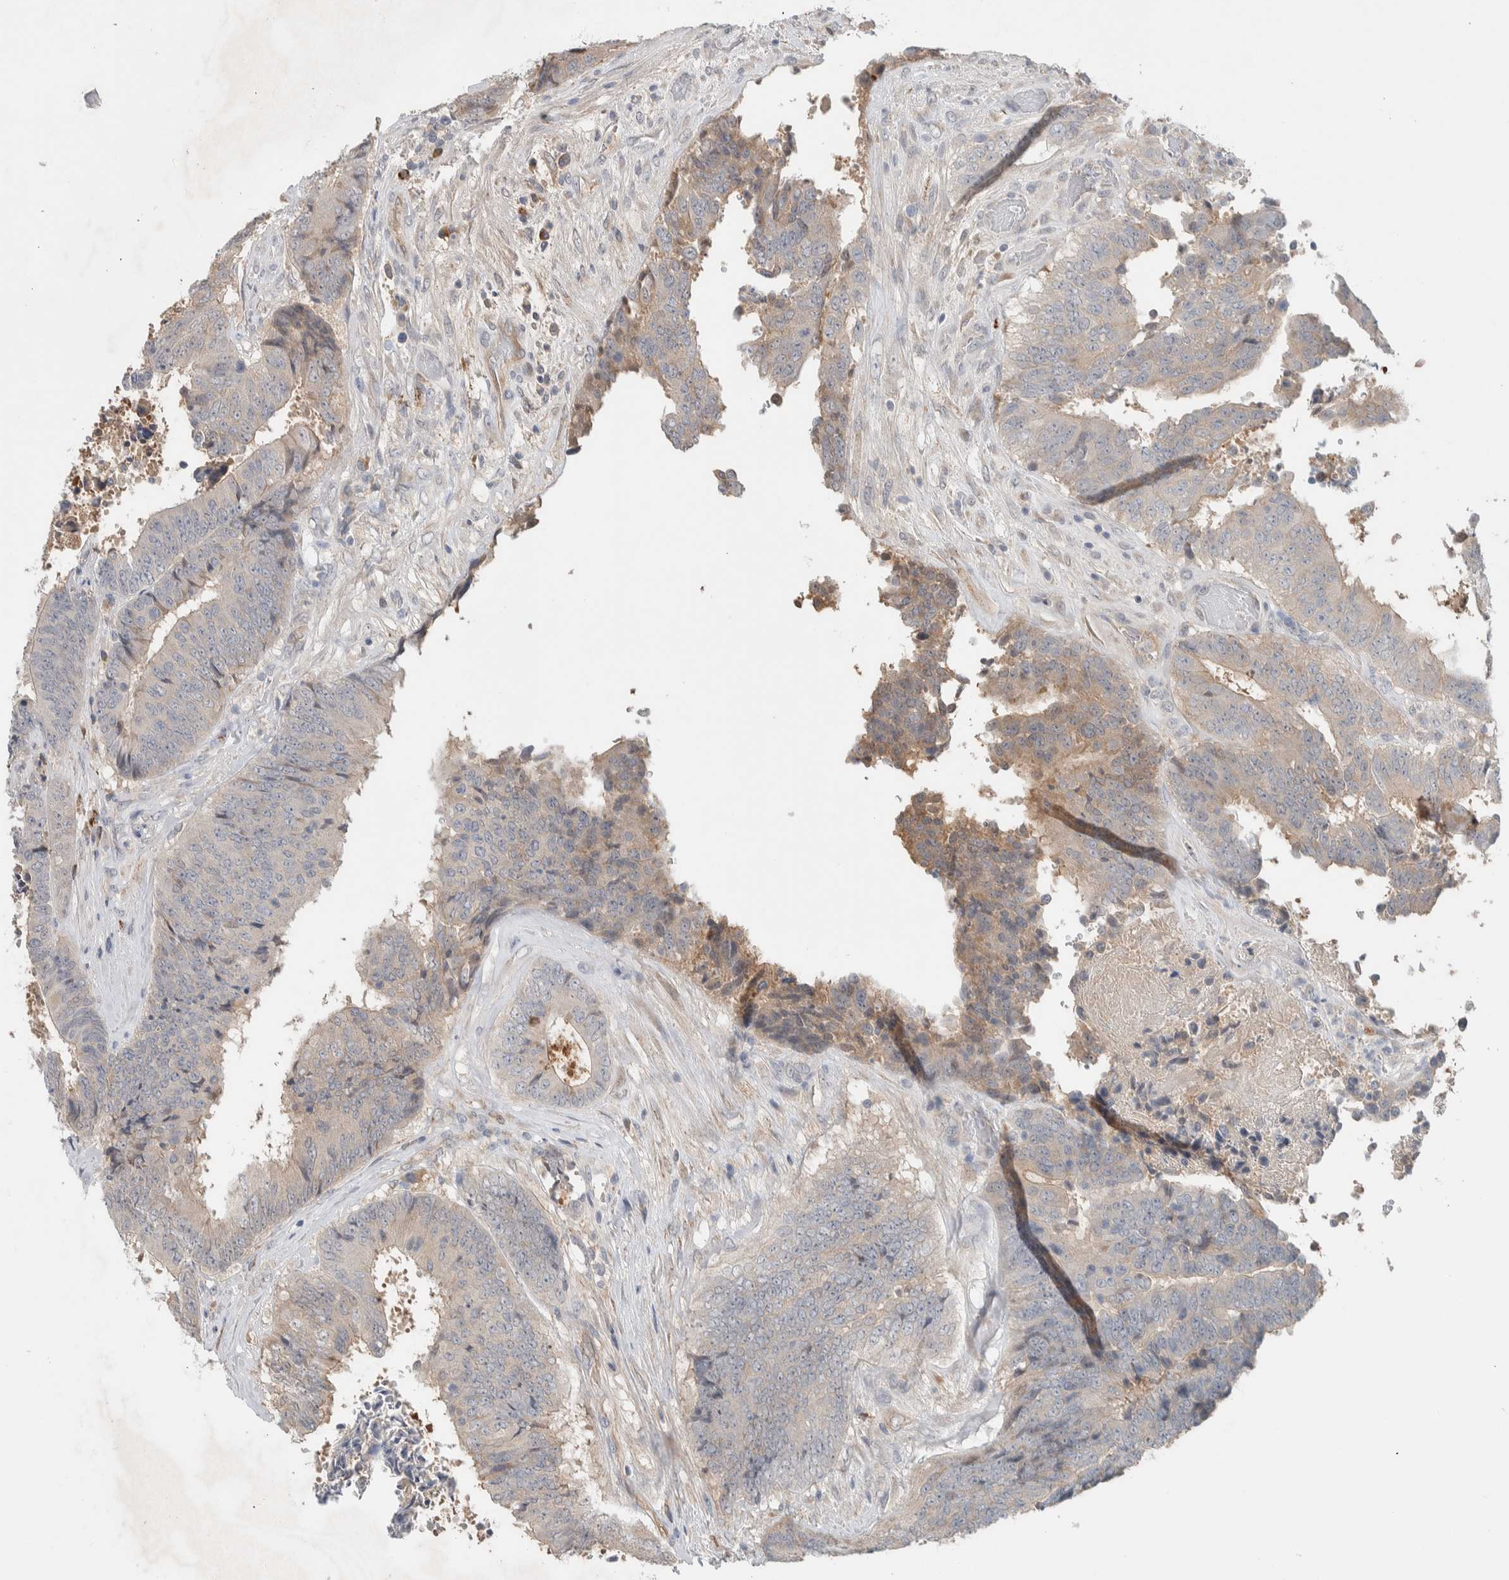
{"staining": {"intensity": "moderate", "quantity": "<25%", "location": "cytoplasmic/membranous"}, "tissue": "colorectal cancer", "cell_type": "Tumor cells", "image_type": "cancer", "snomed": [{"axis": "morphology", "description": "Adenocarcinoma, NOS"}, {"axis": "topography", "description": "Rectum"}], "caption": "There is low levels of moderate cytoplasmic/membranous staining in tumor cells of colorectal cancer, as demonstrated by immunohistochemical staining (brown color).", "gene": "DEPTOR", "patient": {"sex": "male", "age": 72}}